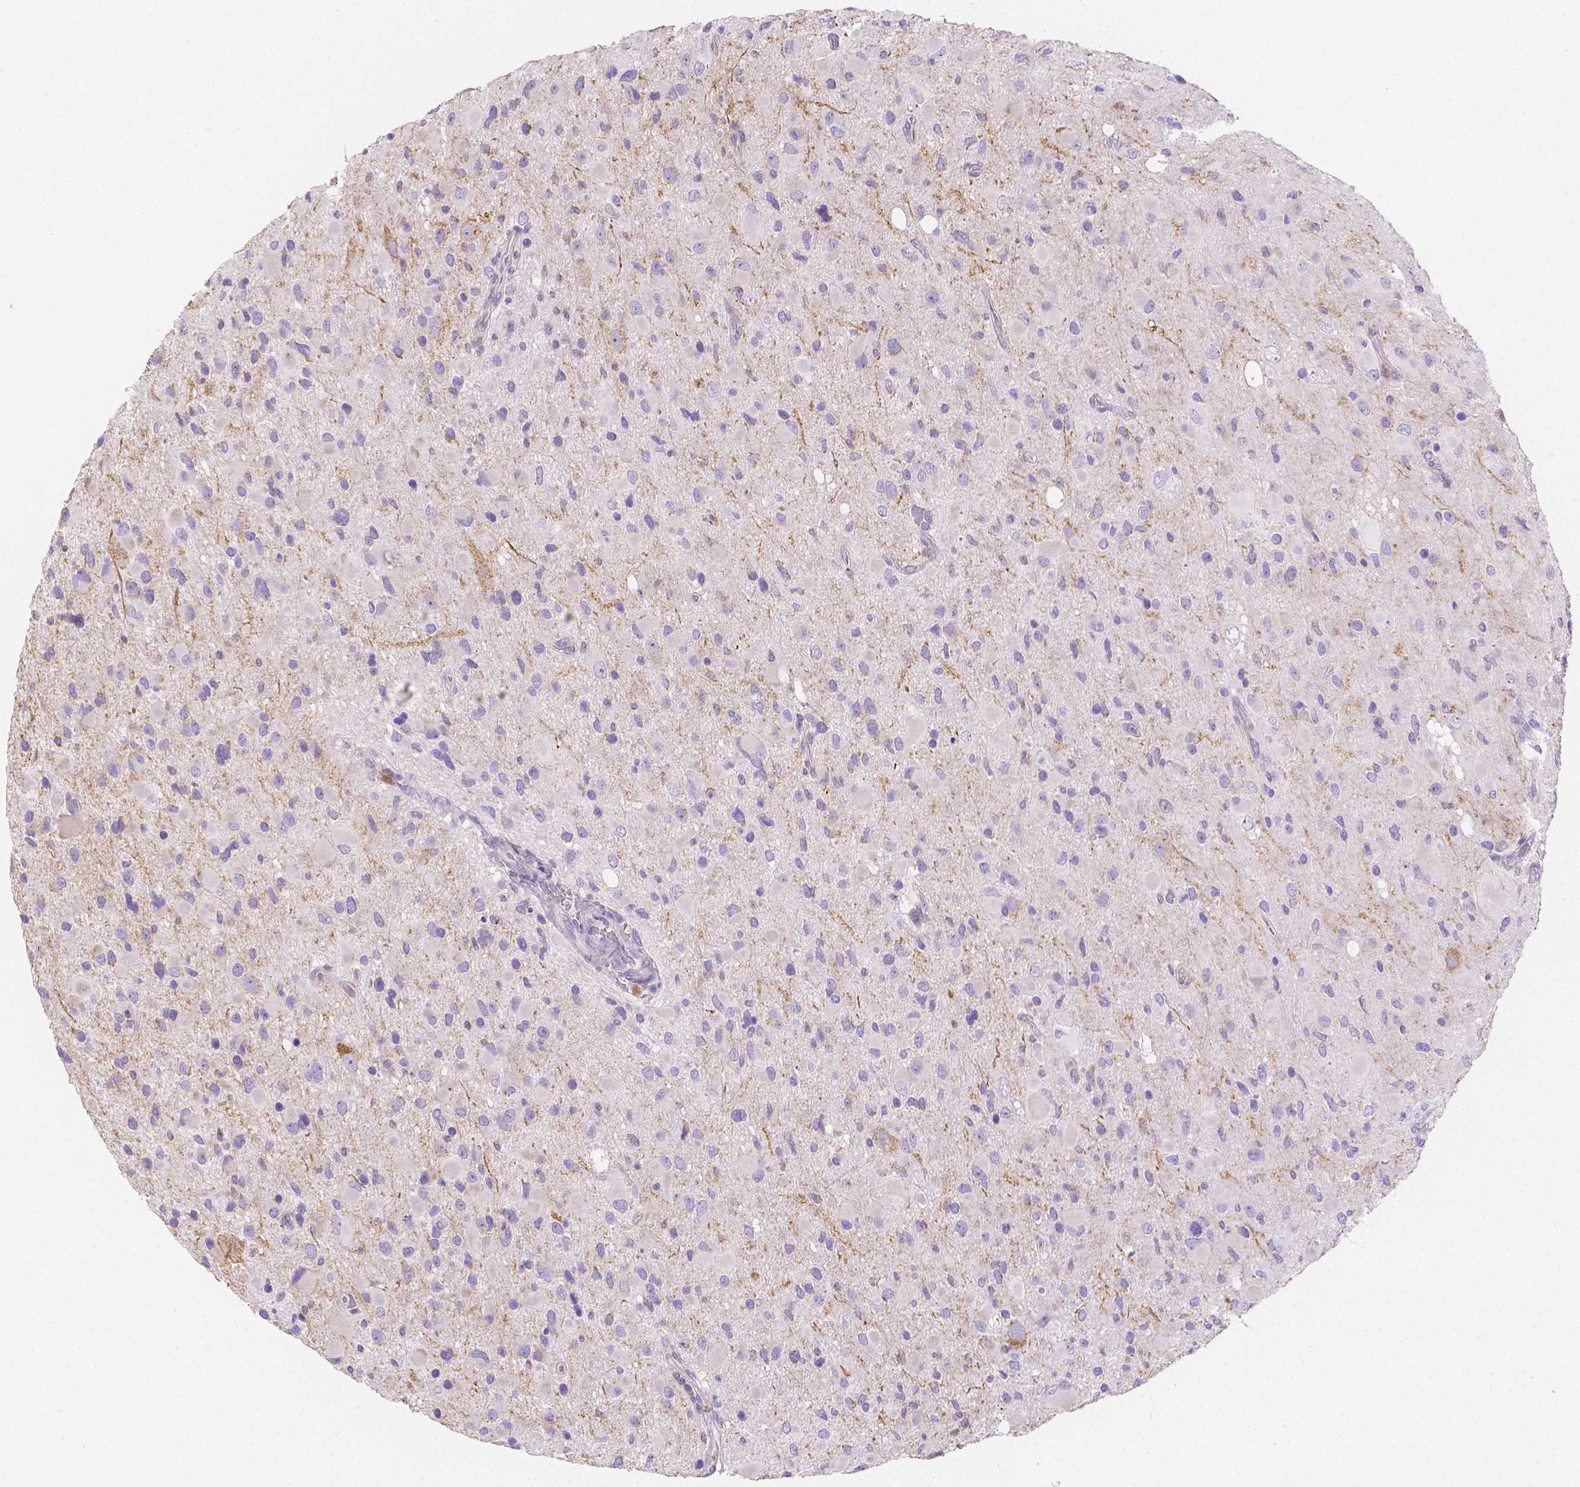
{"staining": {"intensity": "negative", "quantity": "none", "location": "none"}, "tissue": "glioma", "cell_type": "Tumor cells", "image_type": "cancer", "snomed": [{"axis": "morphology", "description": "Glioma, malignant, Low grade"}, {"axis": "topography", "description": "Brain"}], "caption": "Tumor cells are negative for brown protein staining in glioma. (Brightfield microscopy of DAB (3,3'-diaminobenzidine) immunohistochemistry (IHC) at high magnification).", "gene": "TMEM130", "patient": {"sex": "female", "age": 32}}